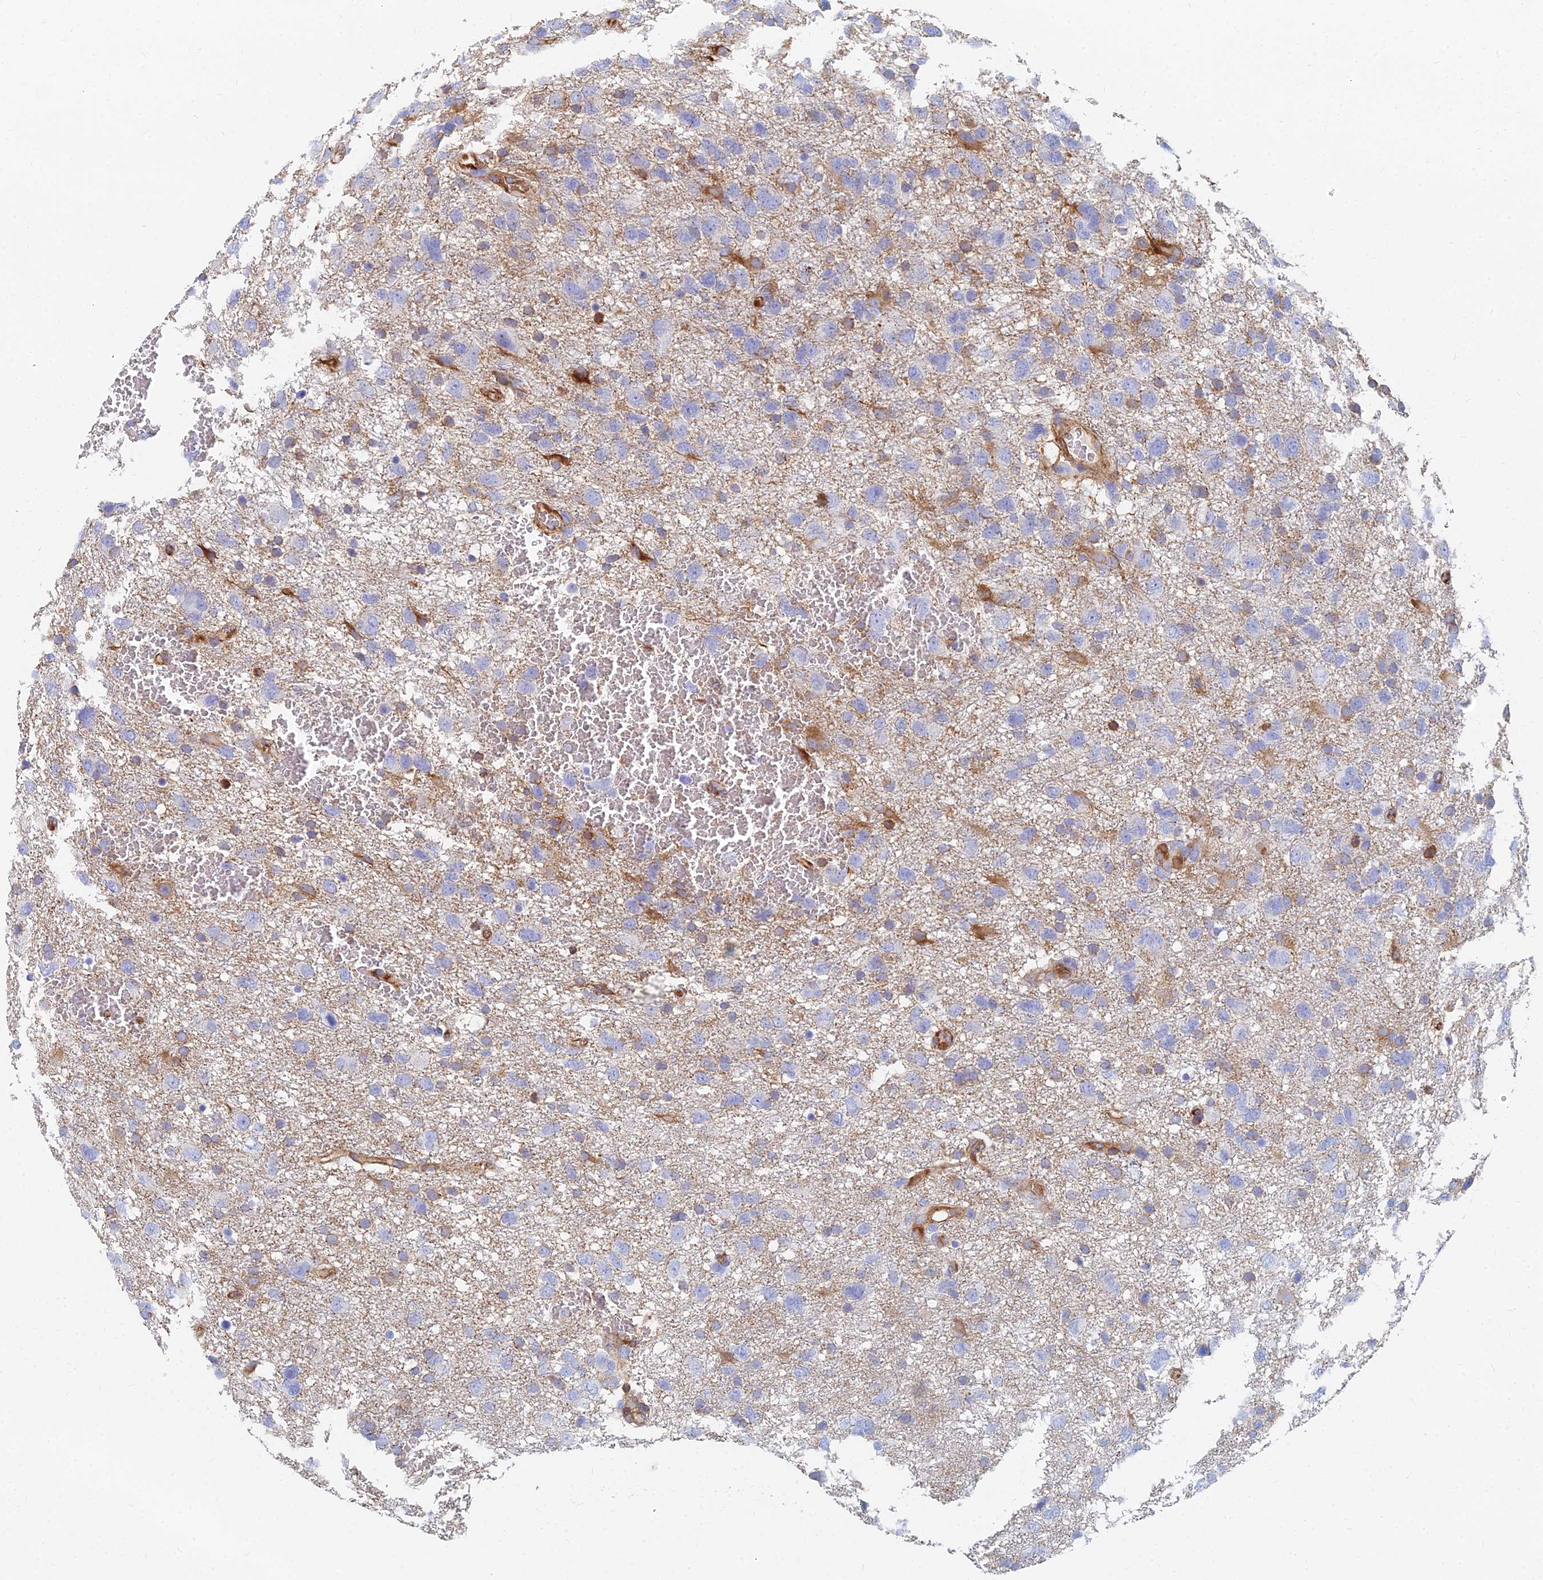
{"staining": {"intensity": "negative", "quantity": "none", "location": "none"}, "tissue": "glioma", "cell_type": "Tumor cells", "image_type": "cancer", "snomed": [{"axis": "morphology", "description": "Glioma, malignant, High grade"}, {"axis": "topography", "description": "Brain"}], "caption": "A high-resolution histopathology image shows immunohistochemistry (IHC) staining of high-grade glioma (malignant), which exhibits no significant positivity in tumor cells.", "gene": "GPR42", "patient": {"sex": "male", "age": 61}}